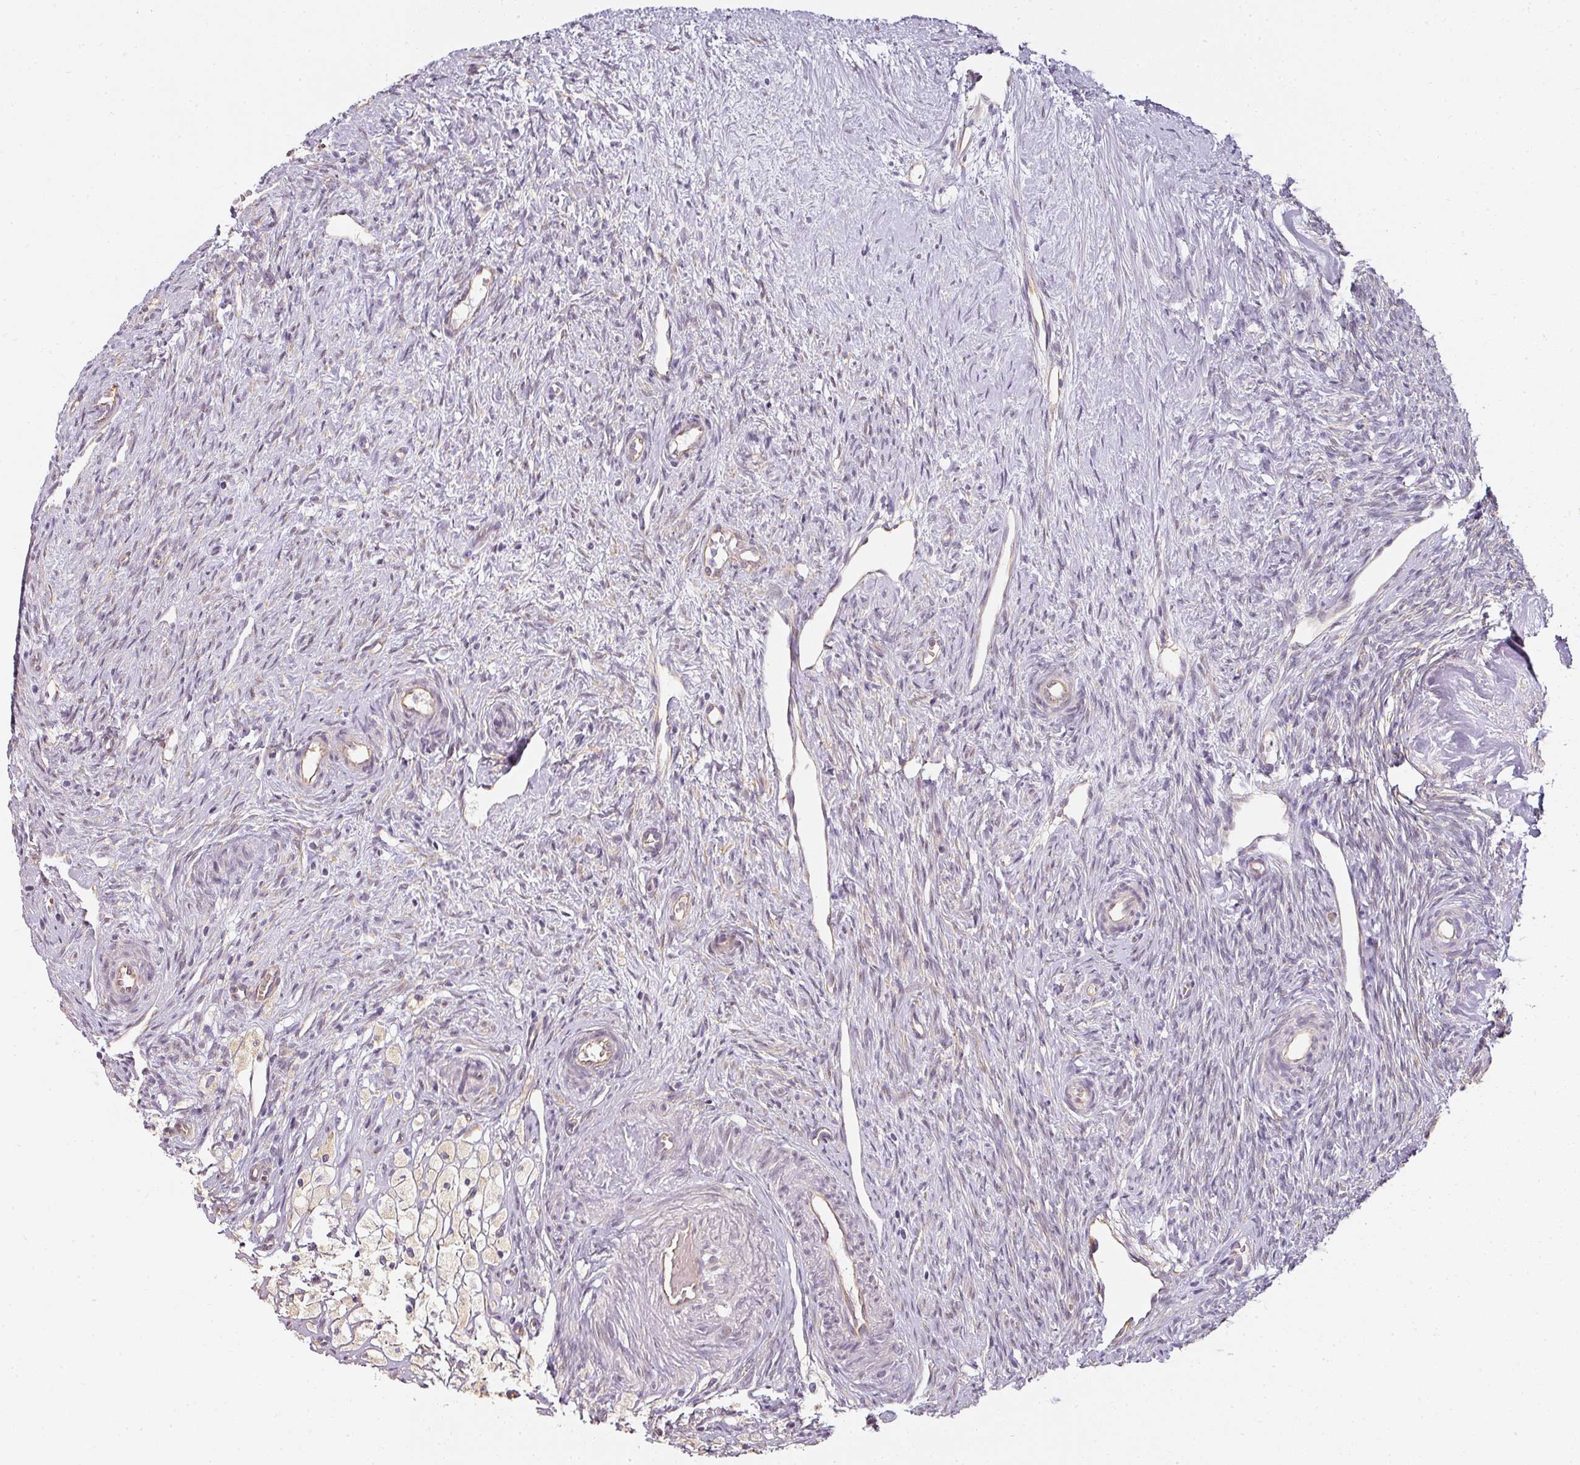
{"staining": {"intensity": "moderate", "quantity": "<25%", "location": "cytoplasmic/membranous"}, "tissue": "ovary", "cell_type": "Follicle cells", "image_type": "normal", "snomed": [{"axis": "morphology", "description": "Normal tissue, NOS"}, {"axis": "topography", "description": "Ovary"}], "caption": "Ovary stained with DAB IHC reveals low levels of moderate cytoplasmic/membranous positivity in about <25% of follicle cells.", "gene": "ATP8B2", "patient": {"sex": "female", "age": 51}}